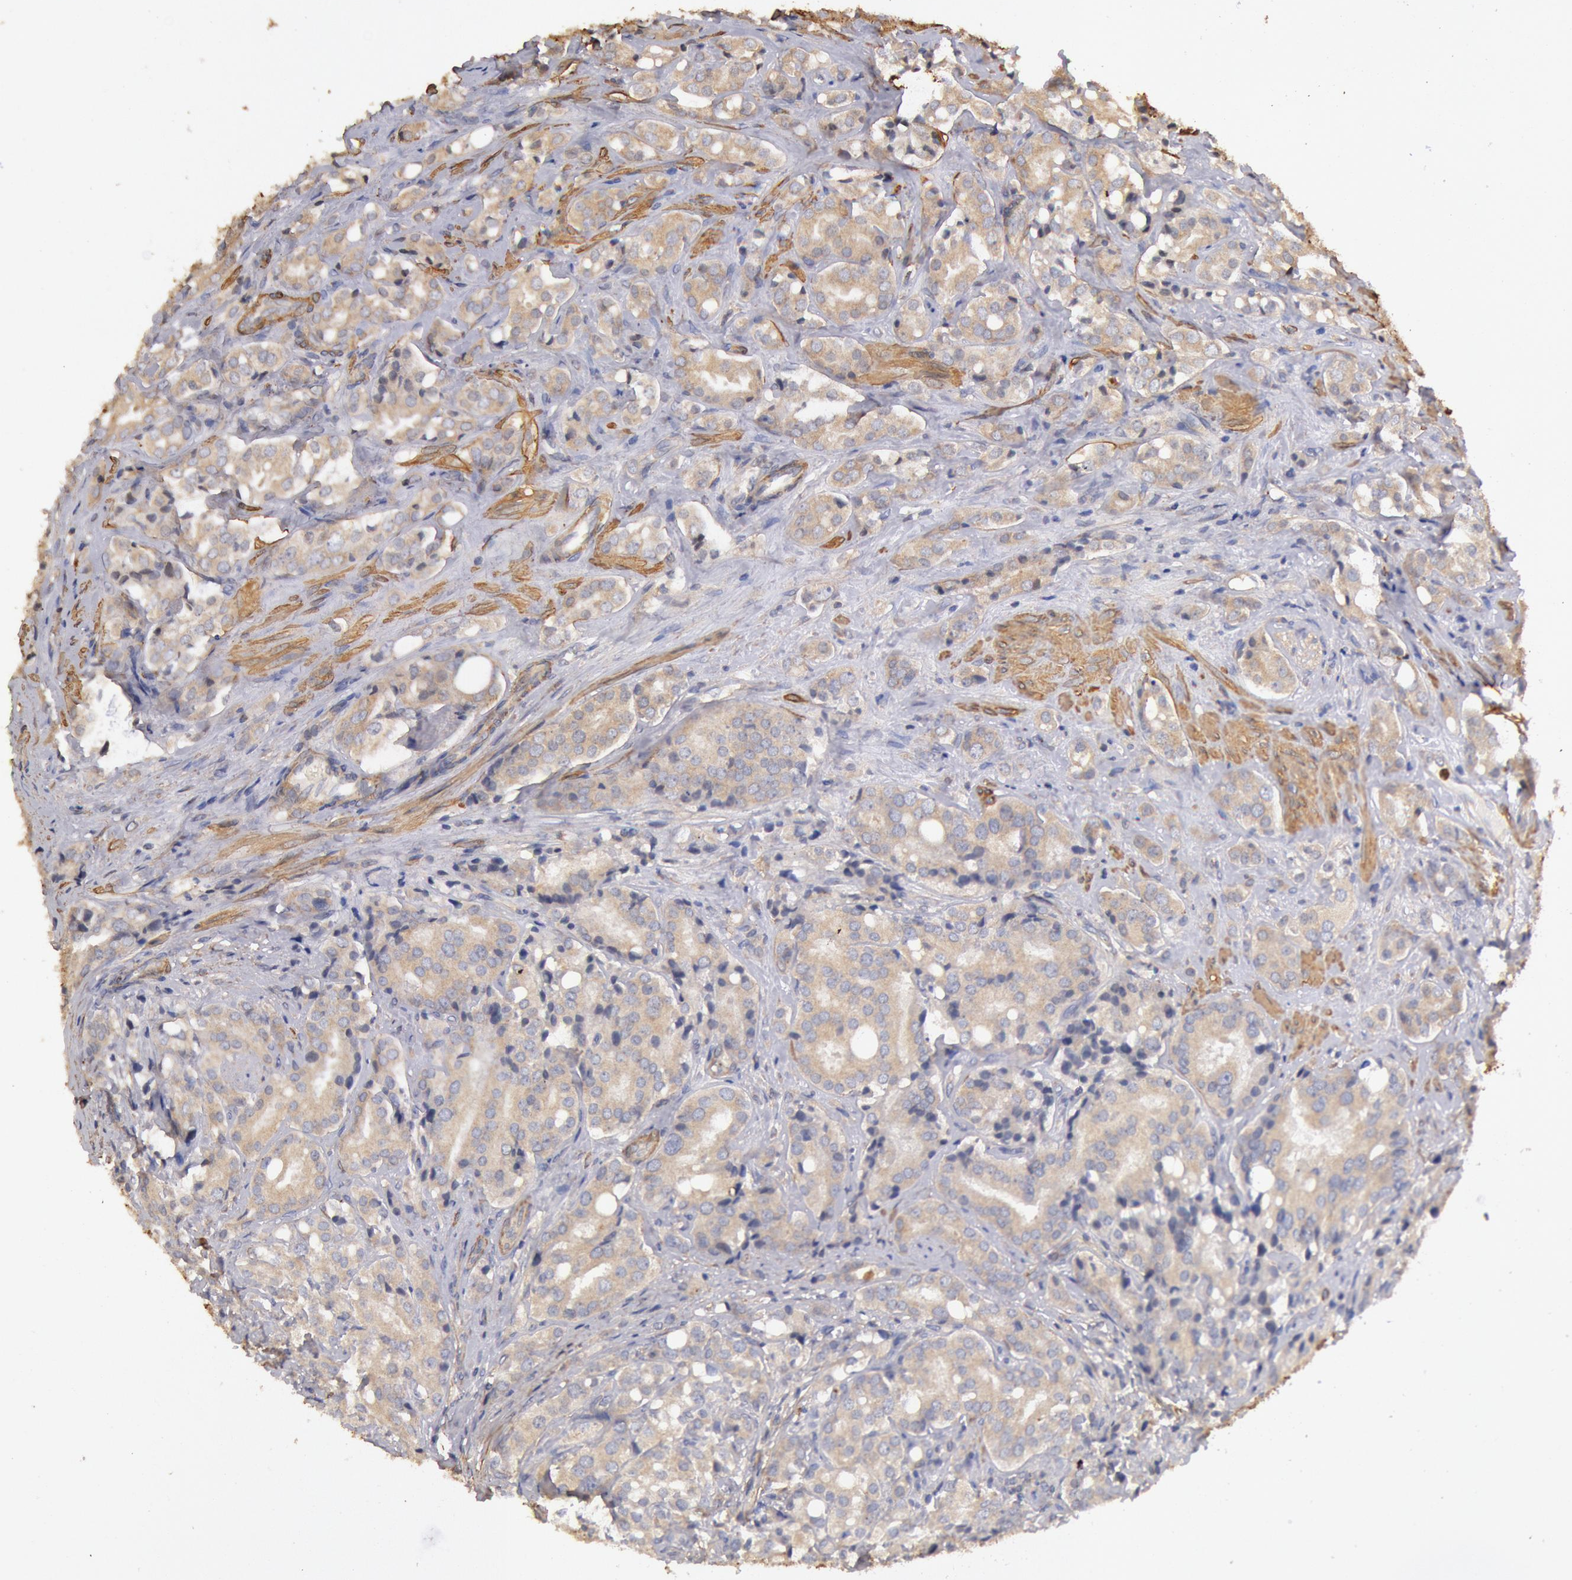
{"staining": {"intensity": "weak", "quantity": ">75%", "location": "cytoplasmic/membranous"}, "tissue": "prostate cancer", "cell_type": "Tumor cells", "image_type": "cancer", "snomed": [{"axis": "morphology", "description": "Adenocarcinoma, High grade"}, {"axis": "topography", "description": "Prostate"}], "caption": "High-power microscopy captured an immunohistochemistry (IHC) micrograph of prostate cancer, revealing weak cytoplasmic/membranous expression in about >75% of tumor cells.", "gene": "TMED8", "patient": {"sex": "male", "age": 68}}